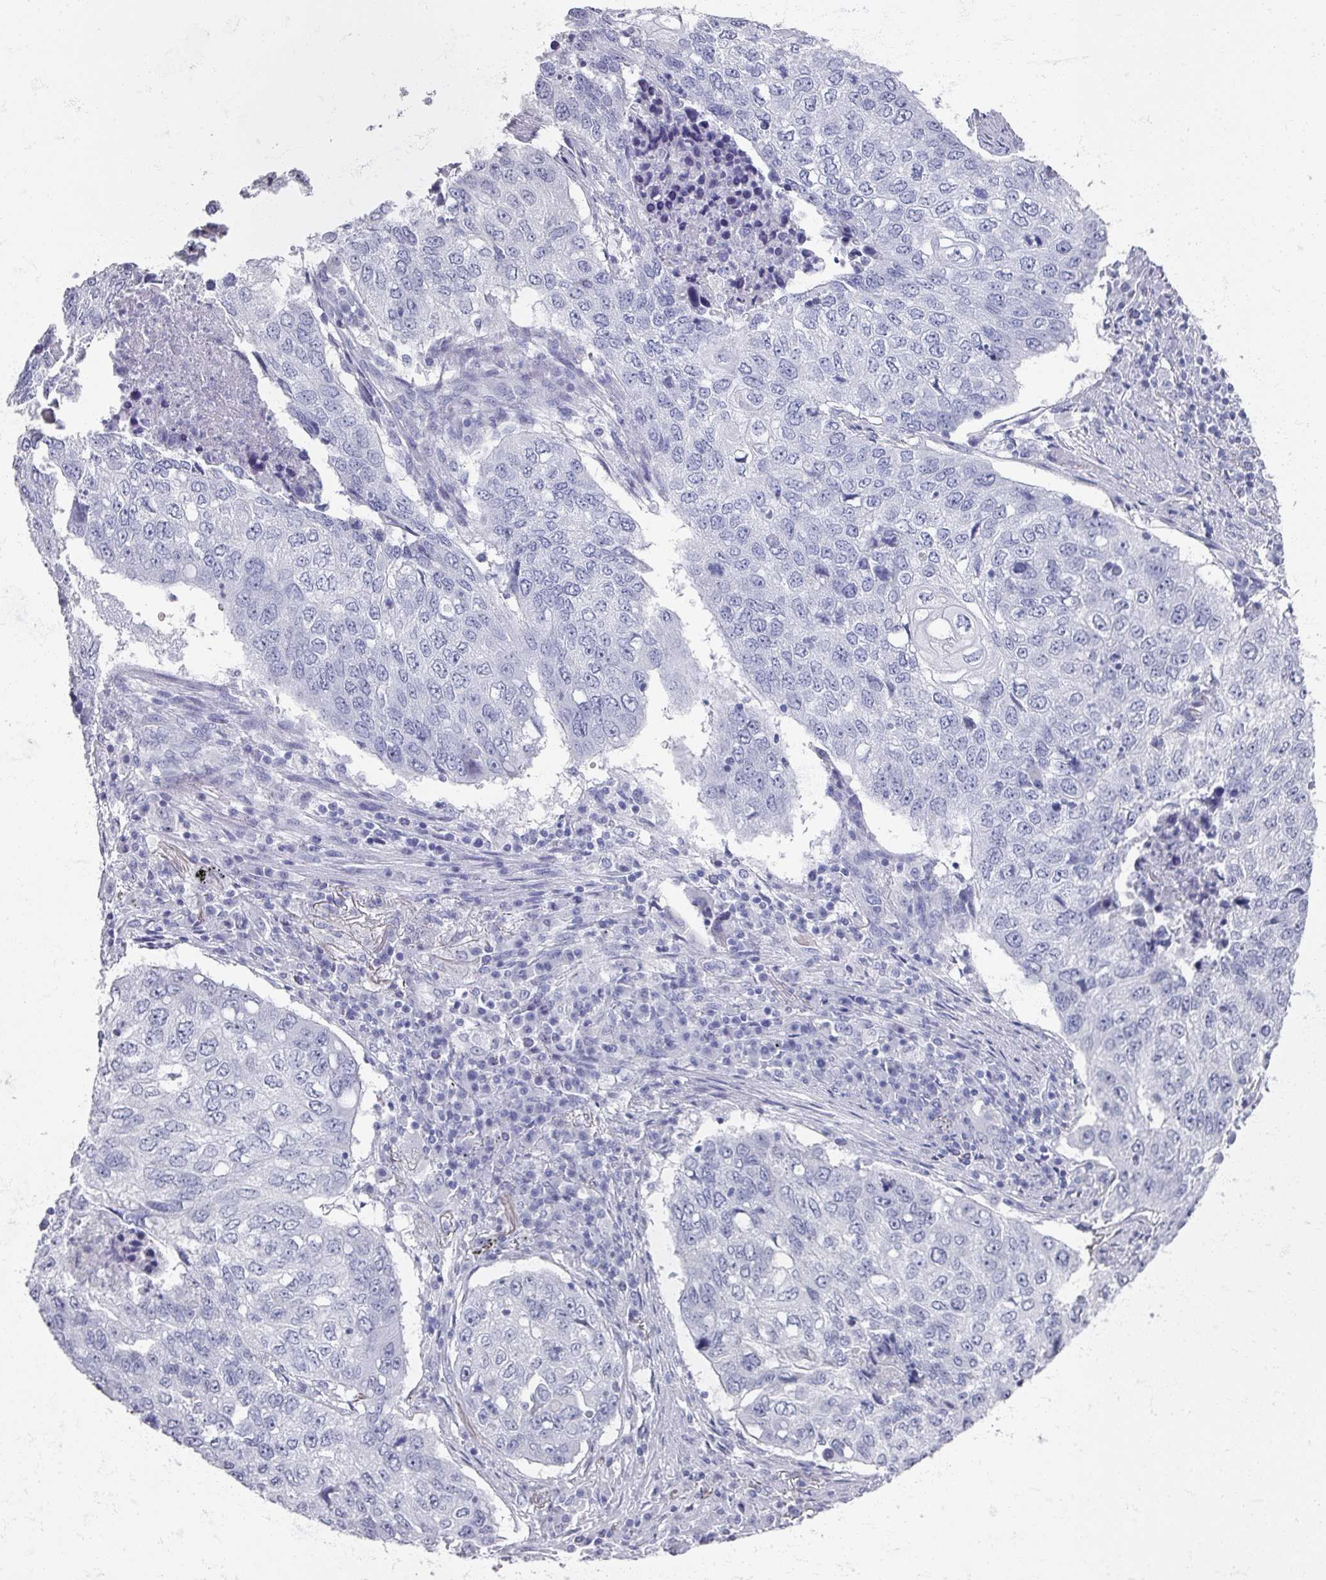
{"staining": {"intensity": "negative", "quantity": "none", "location": "none"}, "tissue": "lung cancer", "cell_type": "Tumor cells", "image_type": "cancer", "snomed": [{"axis": "morphology", "description": "Squamous cell carcinoma, NOS"}, {"axis": "topography", "description": "Lung"}], "caption": "Human lung cancer (squamous cell carcinoma) stained for a protein using immunohistochemistry demonstrates no staining in tumor cells.", "gene": "OMG", "patient": {"sex": "female", "age": 63}}